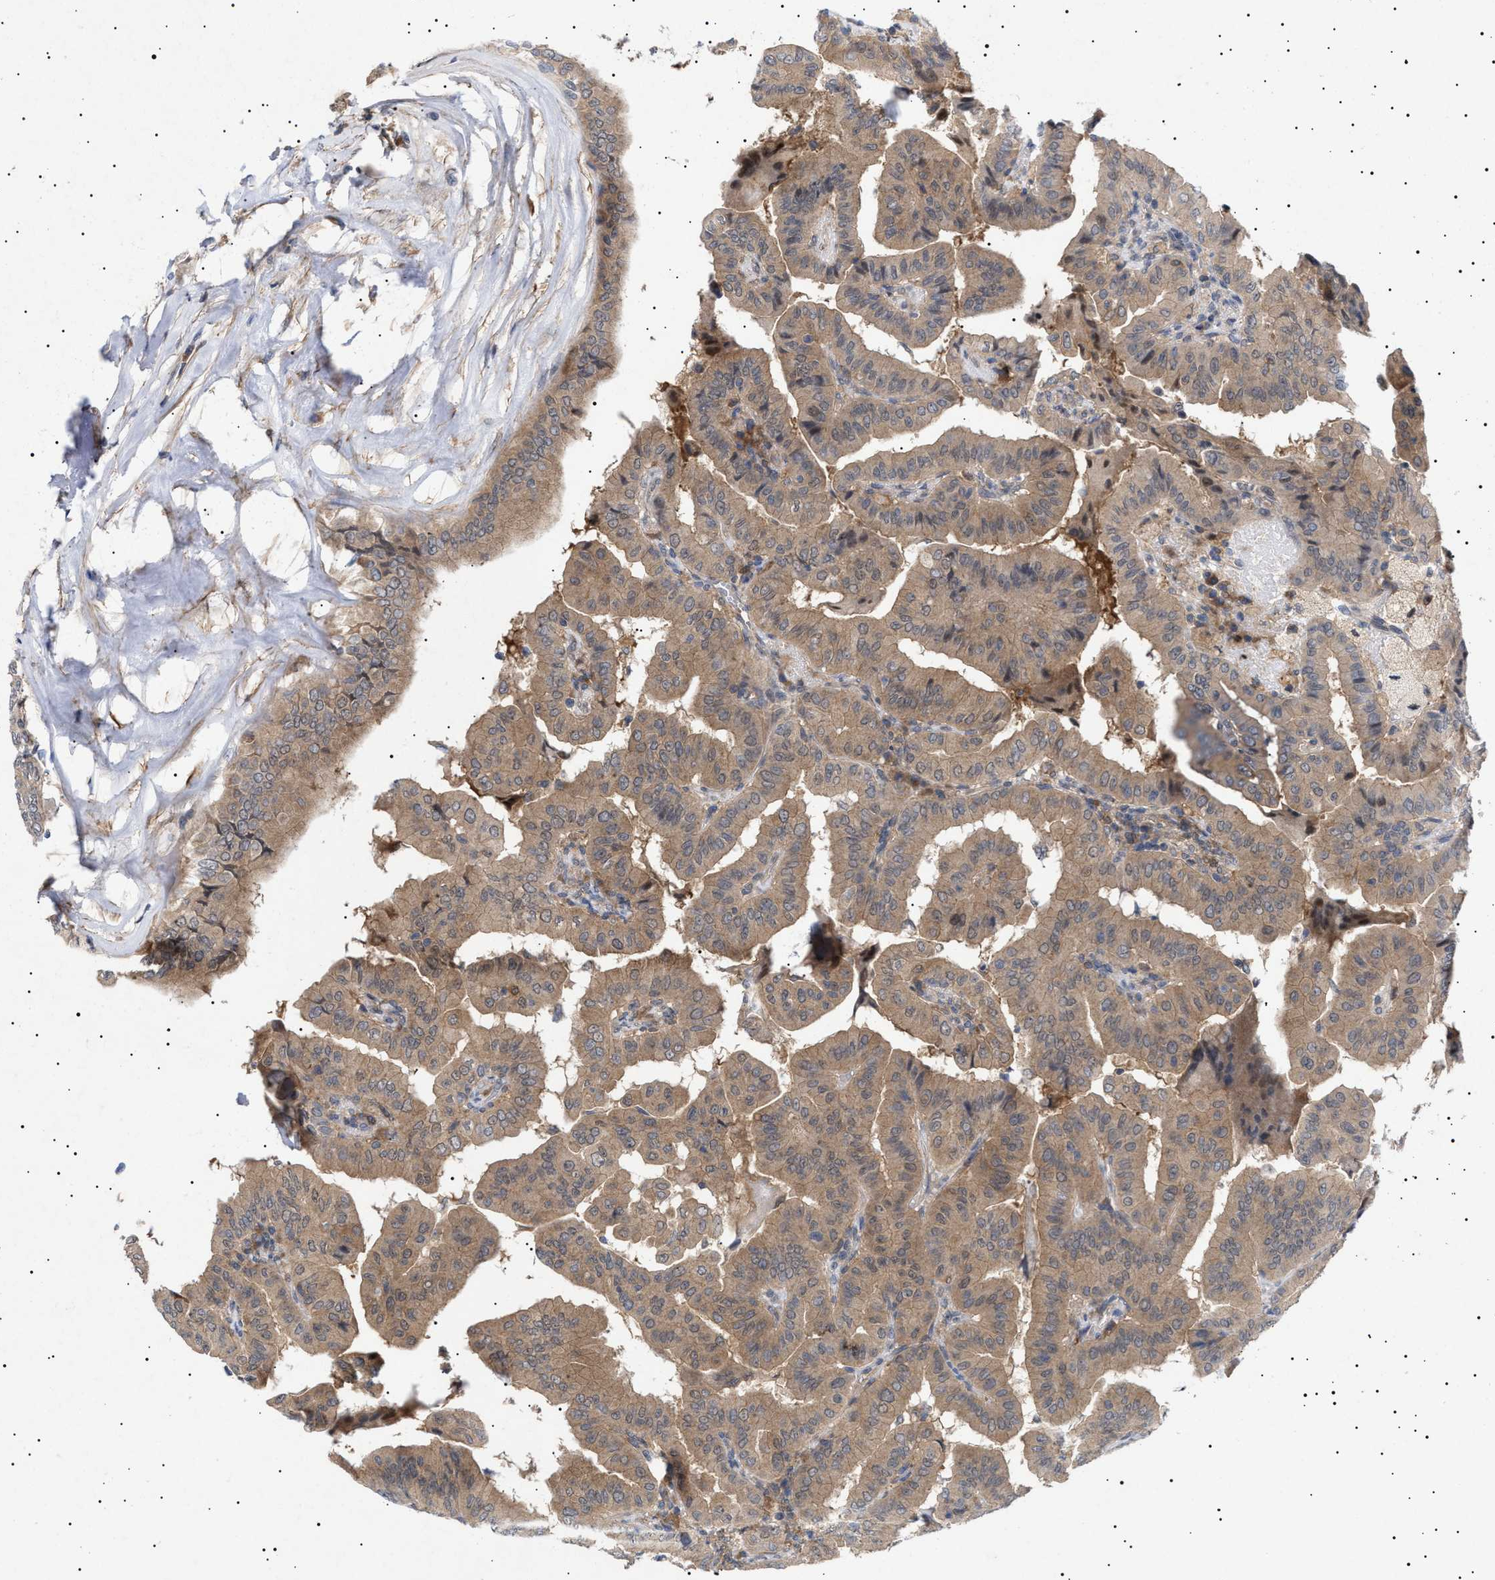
{"staining": {"intensity": "moderate", "quantity": ">75%", "location": "cytoplasmic/membranous"}, "tissue": "thyroid cancer", "cell_type": "Tumor cells", "image_type": "cancer", "snomed": [{"axis": "morphology", "description": "Papillary adenocarcinoma, NOS"}, {"axis": "topography", "description": "Thyroid gland"}], "caption": "A medium amount of moderate cytoplasmic/membranous staining is appreciated in approximately >75% of tumor cells in thyroid papillary adenocarcinoma tissue.", "gene": "NPLOC4", "patient": {"sex": "male", "age": 33}}